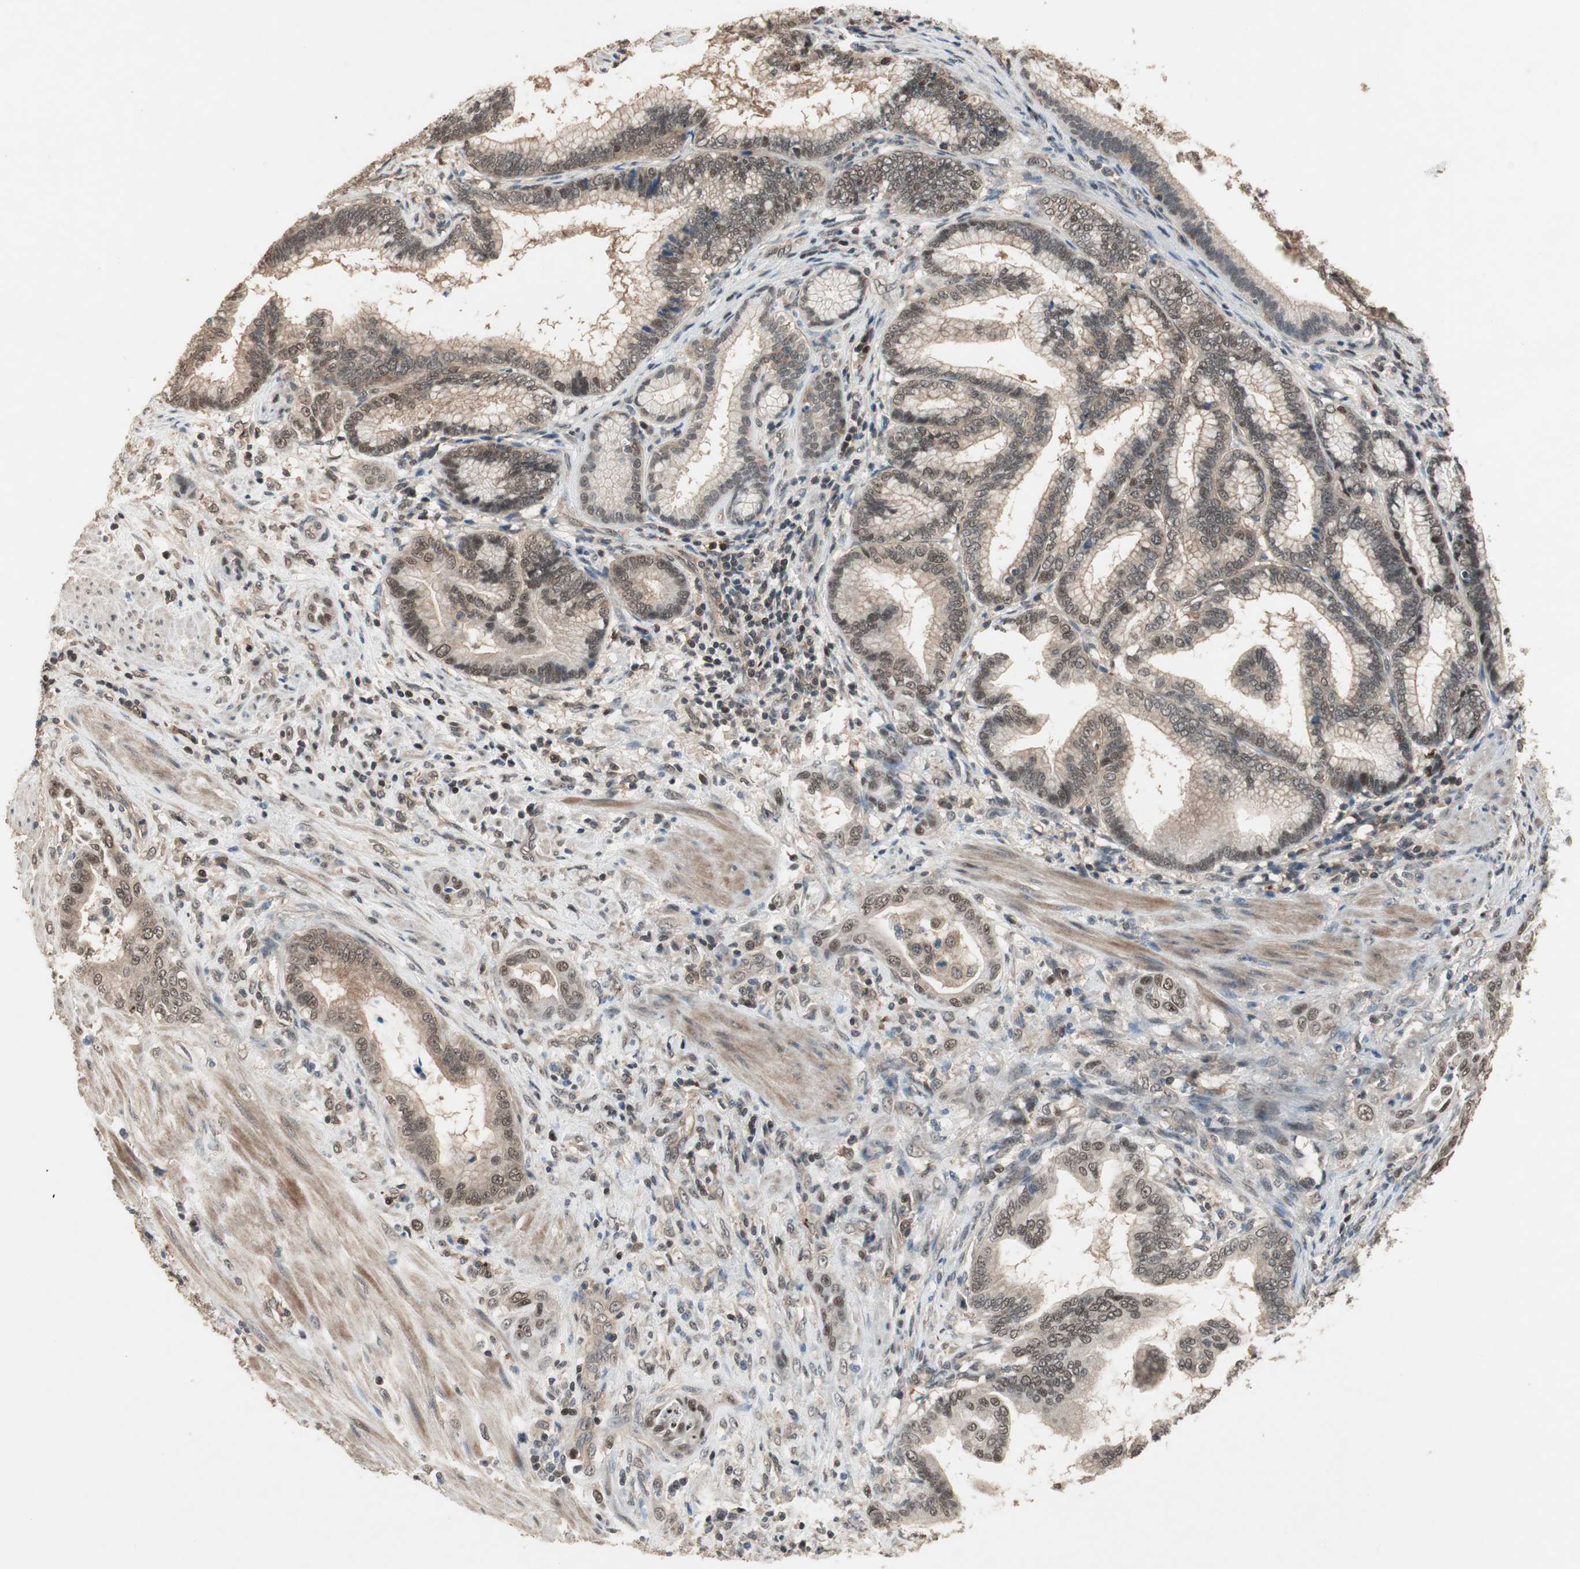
{"staining": {"intensity": "moderate", "quantity": ">75%", "location": "cytoplasmic/membranous,nuclear"}, "tissue": "pancreatic cancer", "cell_type": "Tumor cells", "image_type": "cancer", "snomed": [{"axis": "morphology", "description": "Adenocarcinoma, NOS"}, {"axis": "topography", "description": "Pancreas"}], "caption": "Immunohistochemical staining of pancreatic cancer demonstrates medium levels of moderate cytoplasmic/membranous and nuclear protein expression in approximately >75% of tumor cells.", "gene": "GART", "patient": {"sex": "female", "age": 64}}